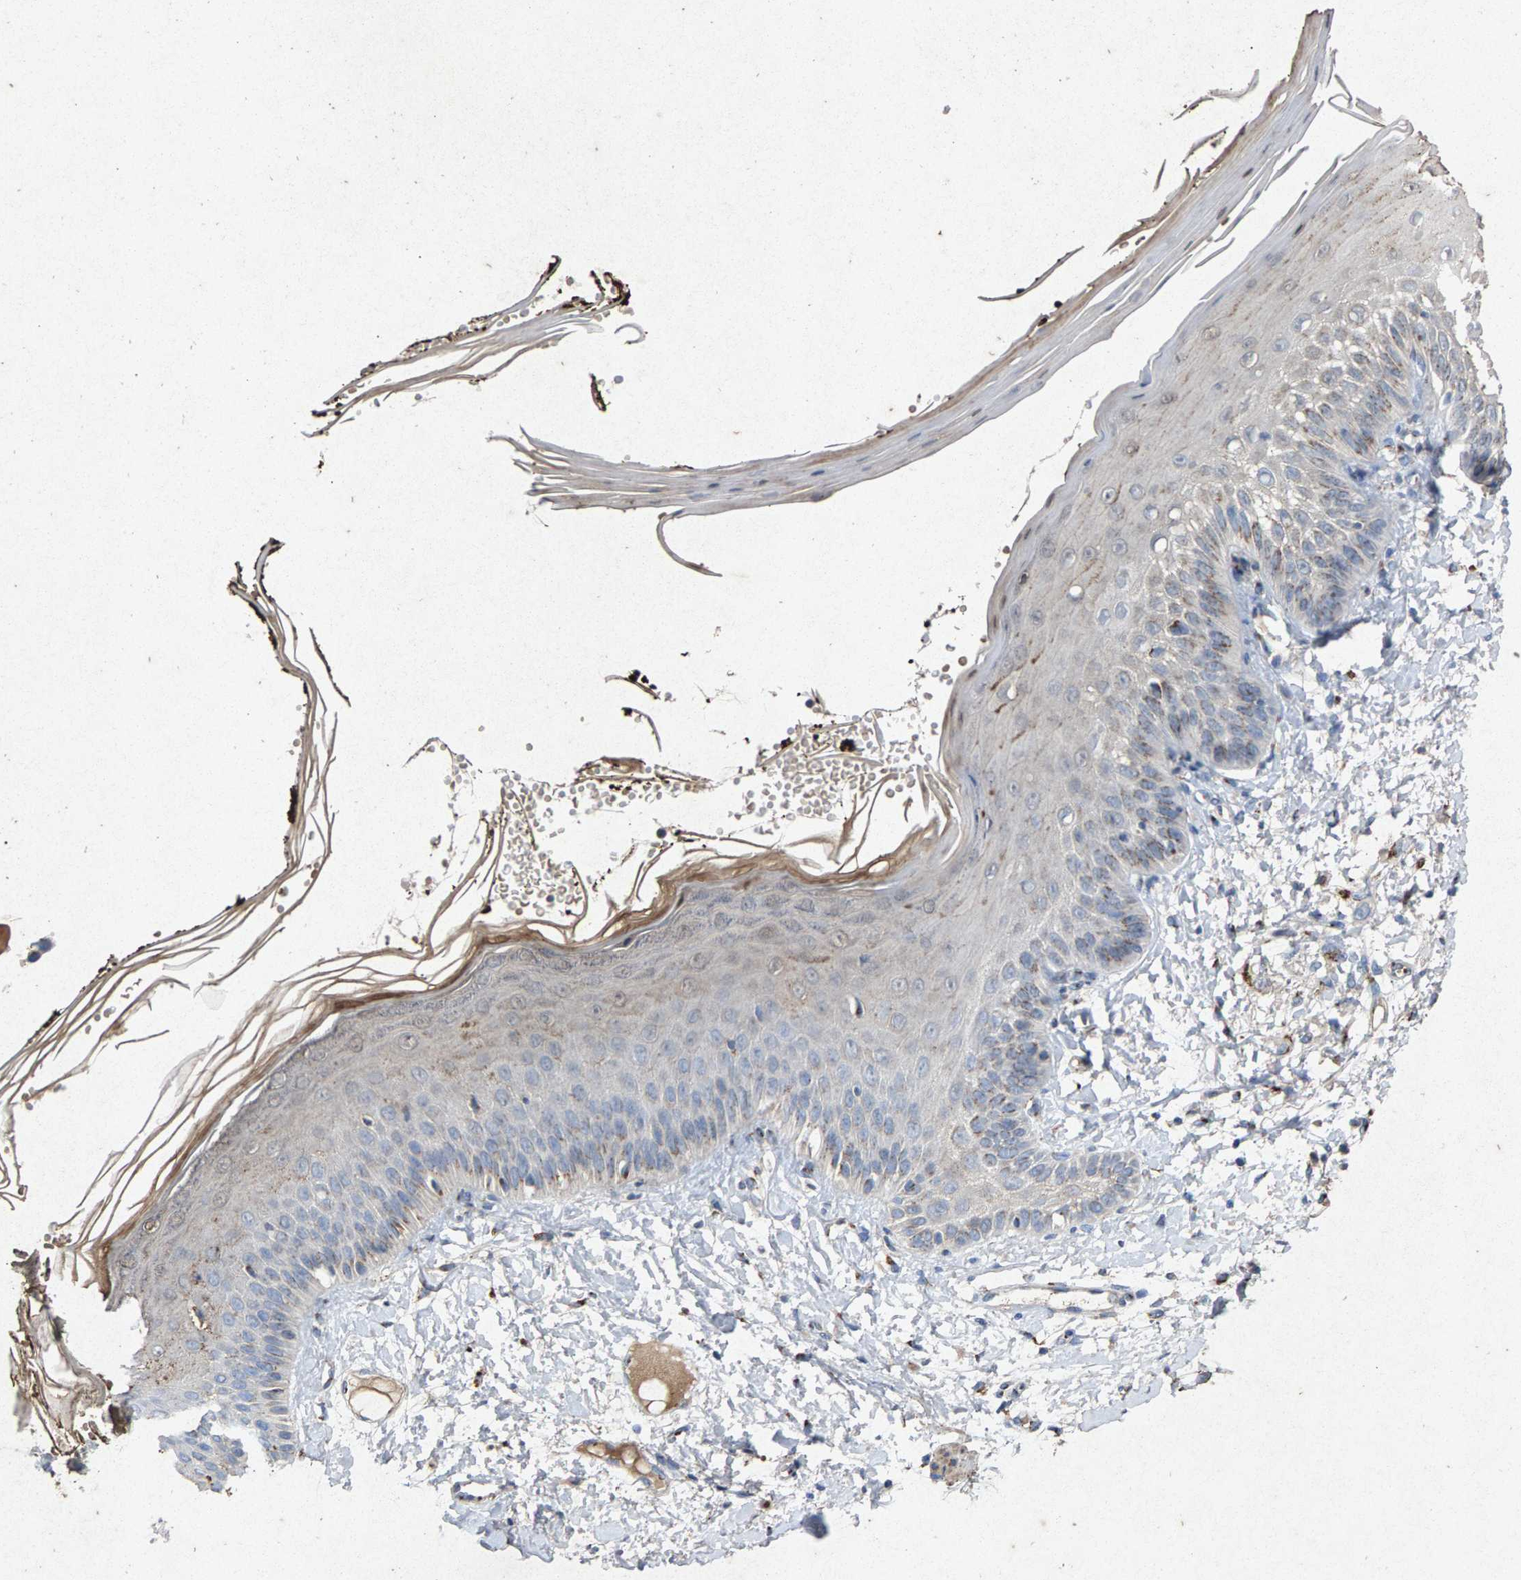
{"staining": {"intensity": "negative", "quantity": "none", "location": "none"}, "tissue": "skin", "cell_type": "Fibroblasts", "image_type": "normal", "snomed": [{"axis": "morphology", "description": "Normal tissue, NOS"}, {"axis": "topography", "description": "Skin"}, {"axis": "topography", "description": "Peripheral nerve tissue"}], "caption": "Micrograph shows no significant protein positivity in fibroblasts of unremarkable skin. The staining was performed using DAB to visualize the protein expression in brown, while the nuclei were stained in blue with hematoxylin (Magnification: 20x).", "gene": "MAN2A1", "patient": {"sex": "male", "age": 24}}